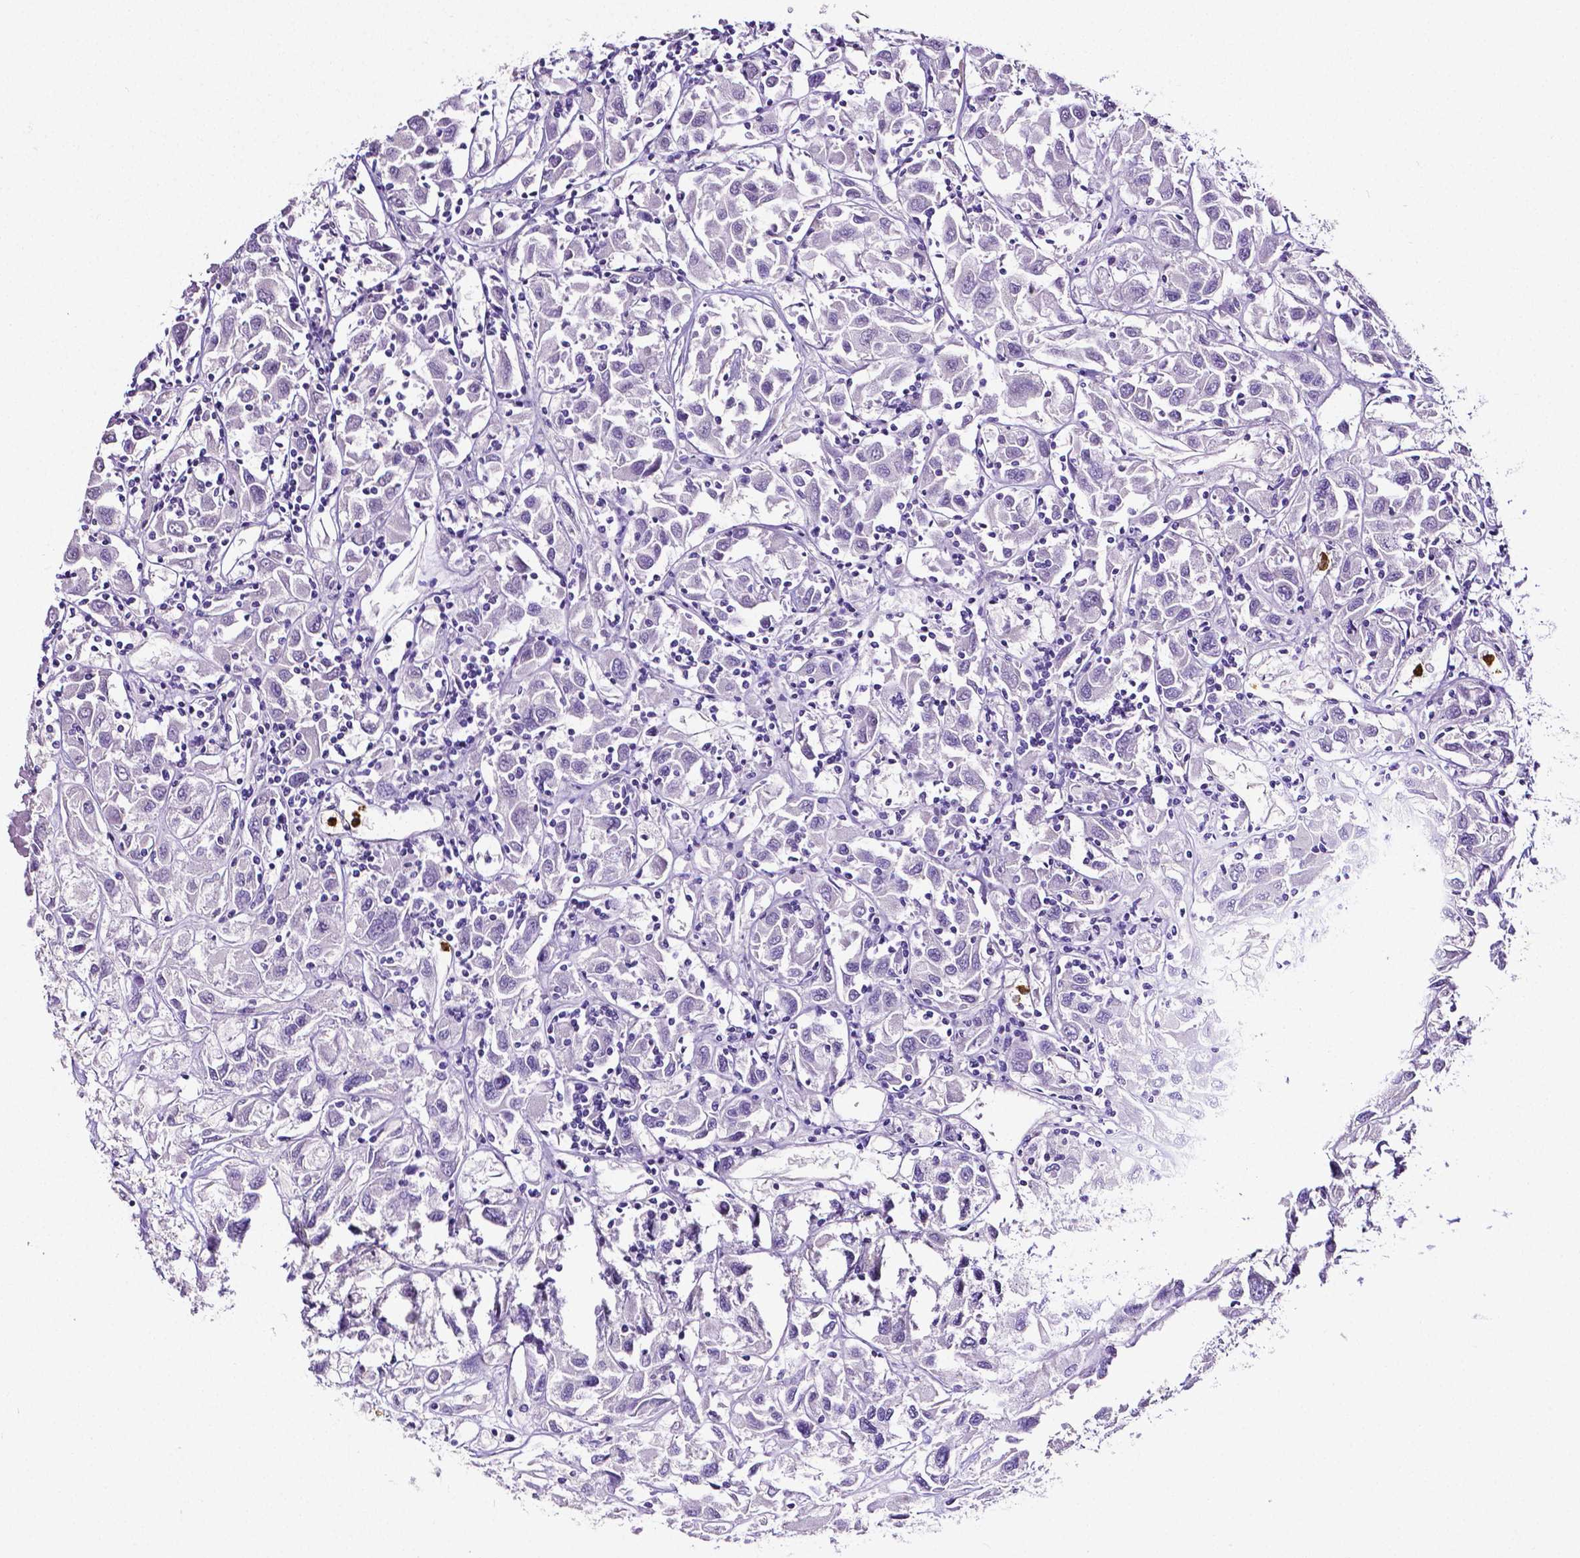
{"staining": {"intensity": "negative", "quantity": "none", "location": "none"}, "tissue": "renal cancer", "cell_type": "Tumor cells", "image_type": "cancer", "snomed": [{"axis": "morphology", "description": "Adenocarcinoma, NOS"}, {"axis": "topography", "description": "Kidney"}], "caption": "A micrograph of adenocarcinoma (renal) stained for a protein exhibits no brown staining in tumor cells. (Stains: DAB immunohistochemistry (IHC) with hematoxylin counter stain, Microscopy: brightfield microscopy at high magnification).", "gene": "MMP9", "patient": {"sex": "female", "age": 76}}